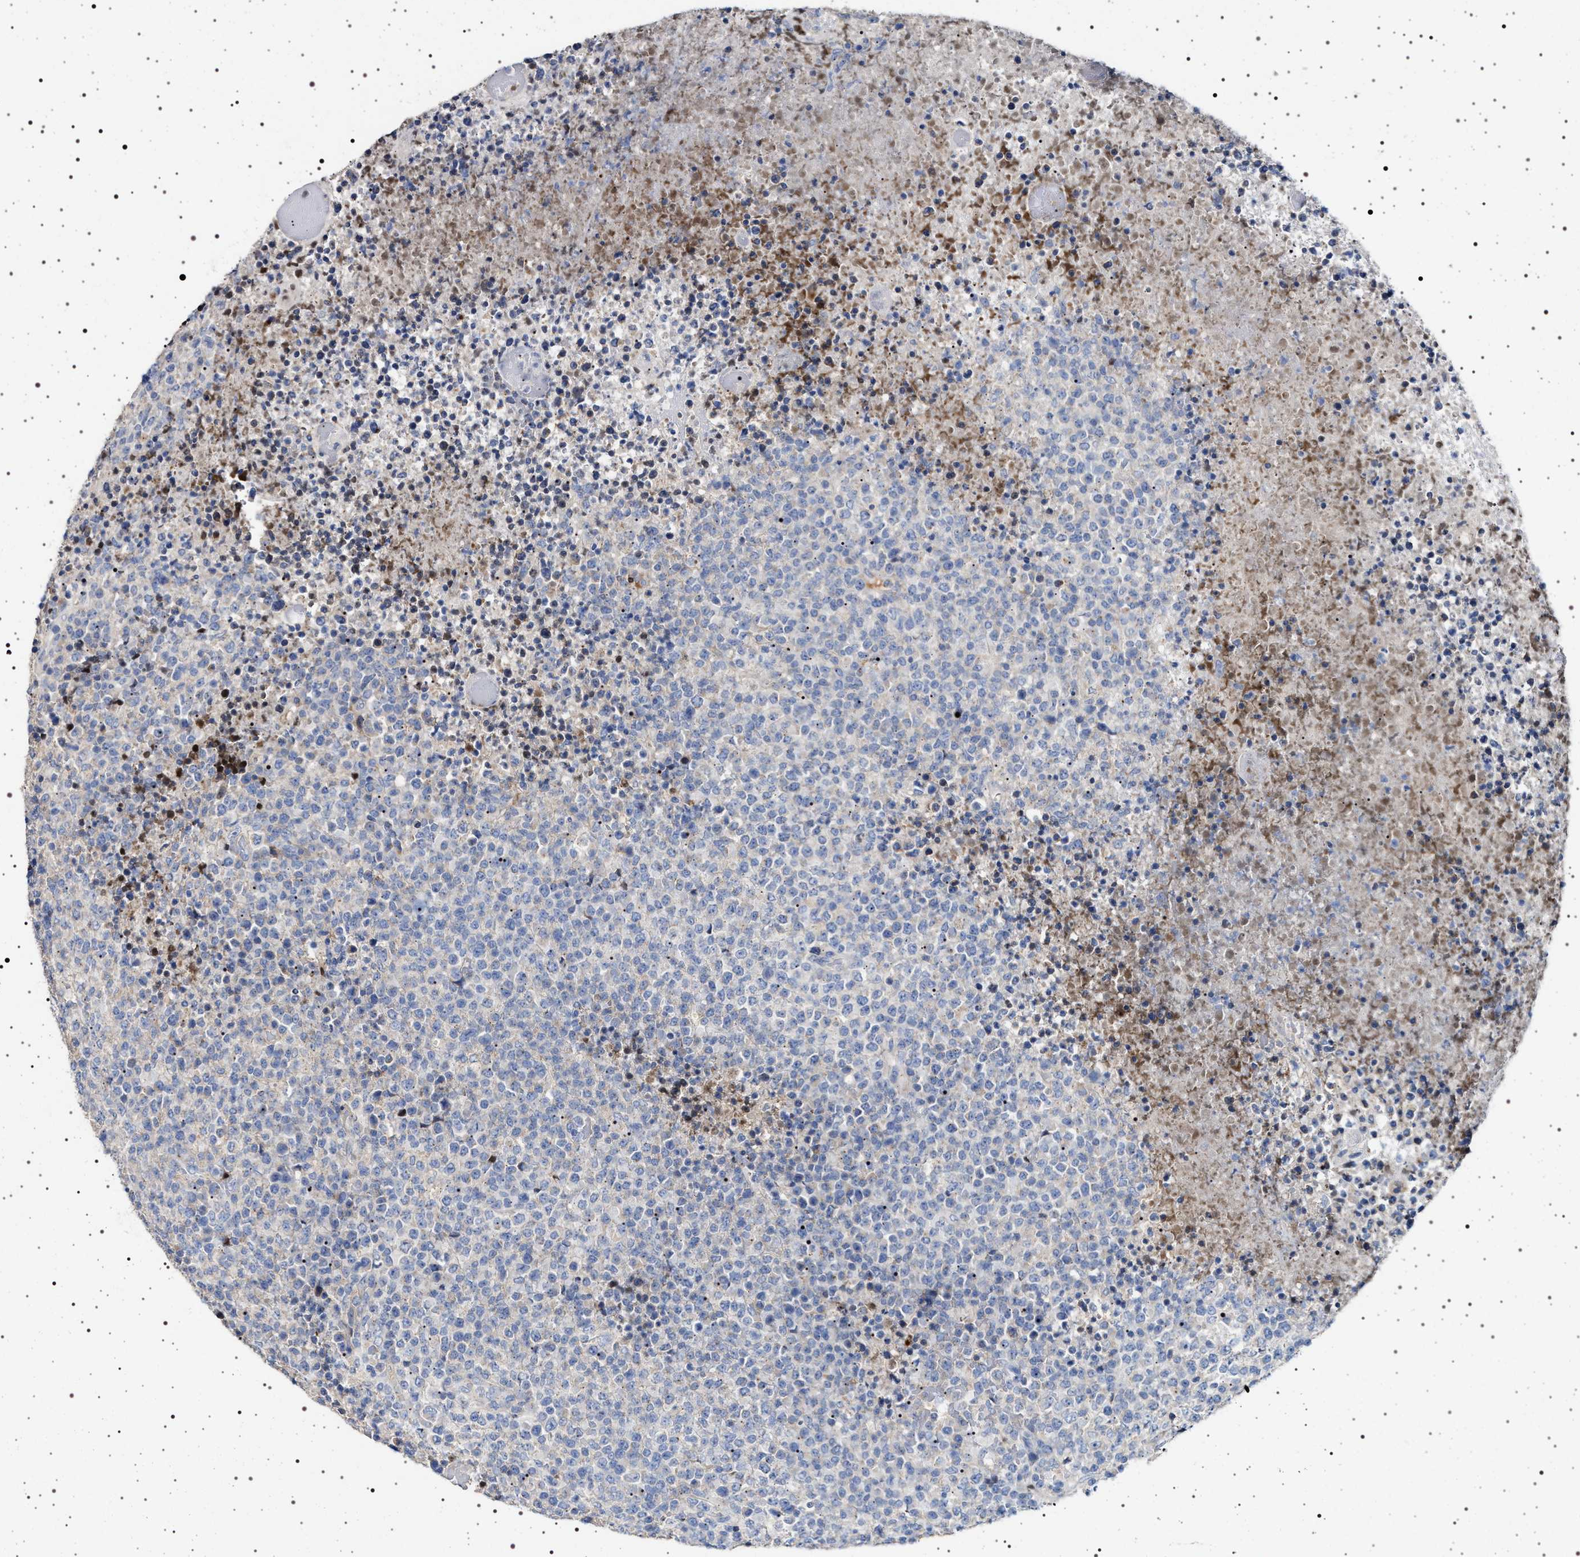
{"staining": {"intensity": "negative", "quantity": "none", "location": "none"}, "tissue": "lymphoma", "cell_type": "Tumor cells", "image_type": "cancer", "snomed": [{"axis": "morphology", "description": "Malignant lymphoma, non-Hodgkin's type, High grade"}, {"axis": "topography", "description": "Lymph node"}], "caption": "Immunohistochemistry (IHC) of high-grade malignant lymphoma, non-Hodgkin's type exhibits no staining in tumor cells.", "gene": "NAALADL2", "patient": {"sex": "male", "age": 13}}